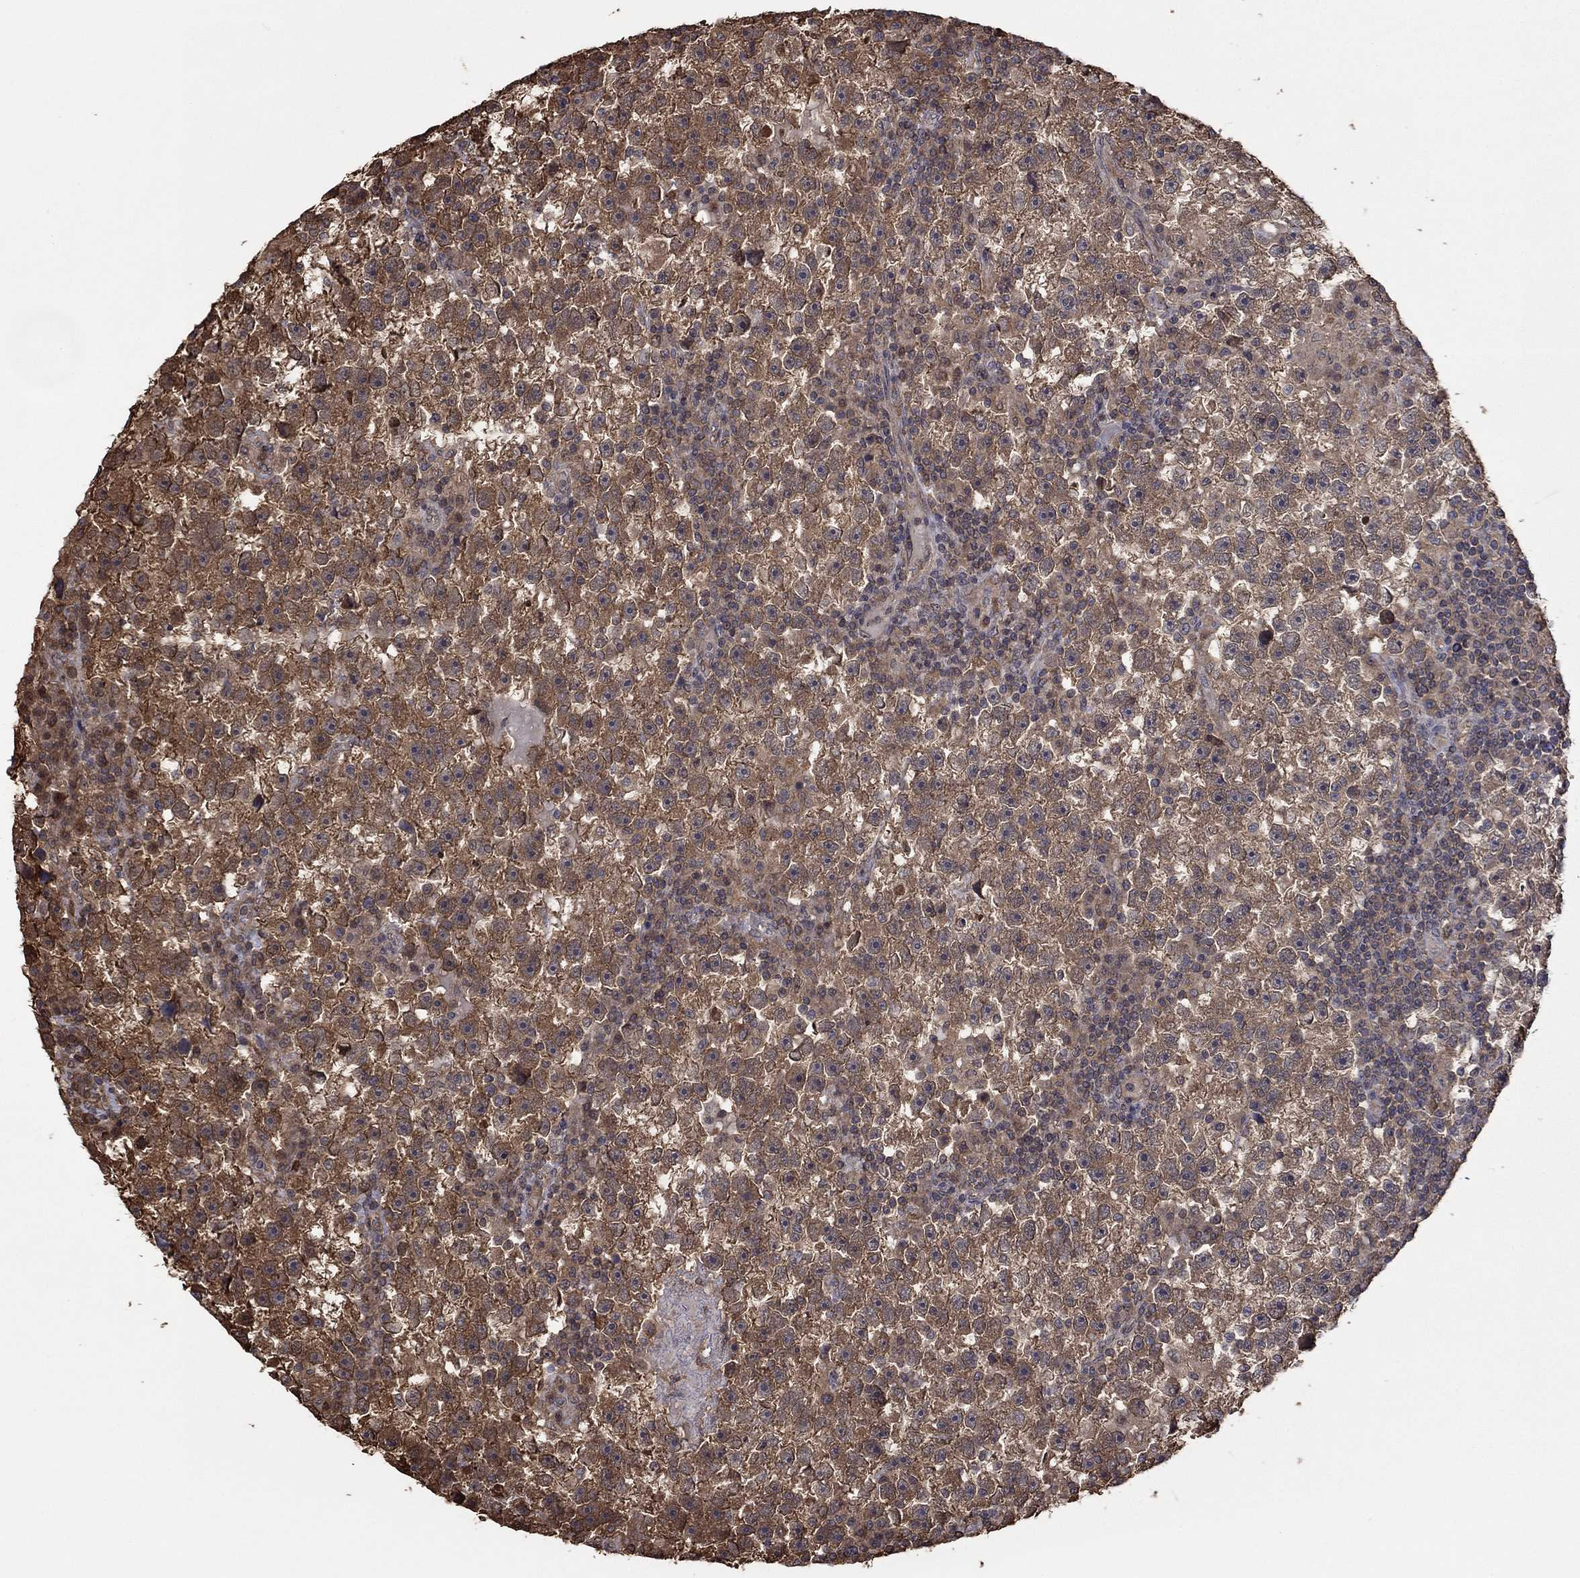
{"staining": {"intensity": "moderate", "quantity": "25%-75%", "location": "cytoplasmic/membranous"}, "tissue": "testis cancer", "cell_type": "Tumor cells", "image_type": "cancer", "snomed": [{"axis": "morphology", "description": "Seminoma, NOS"}, {"axis": "topography", "description": "Testis"}], "caption": "The image displays staining of testis seminoma, revealing moderate cytoplasmic/membranous protein staining (brown color) within tumor cells. (DAB (3,3'-diaminobenzidine) IHC with brightfield microscopy, high magnification).", "gene": "RNF114", "patient": {"sex": "male", "age": 47}}